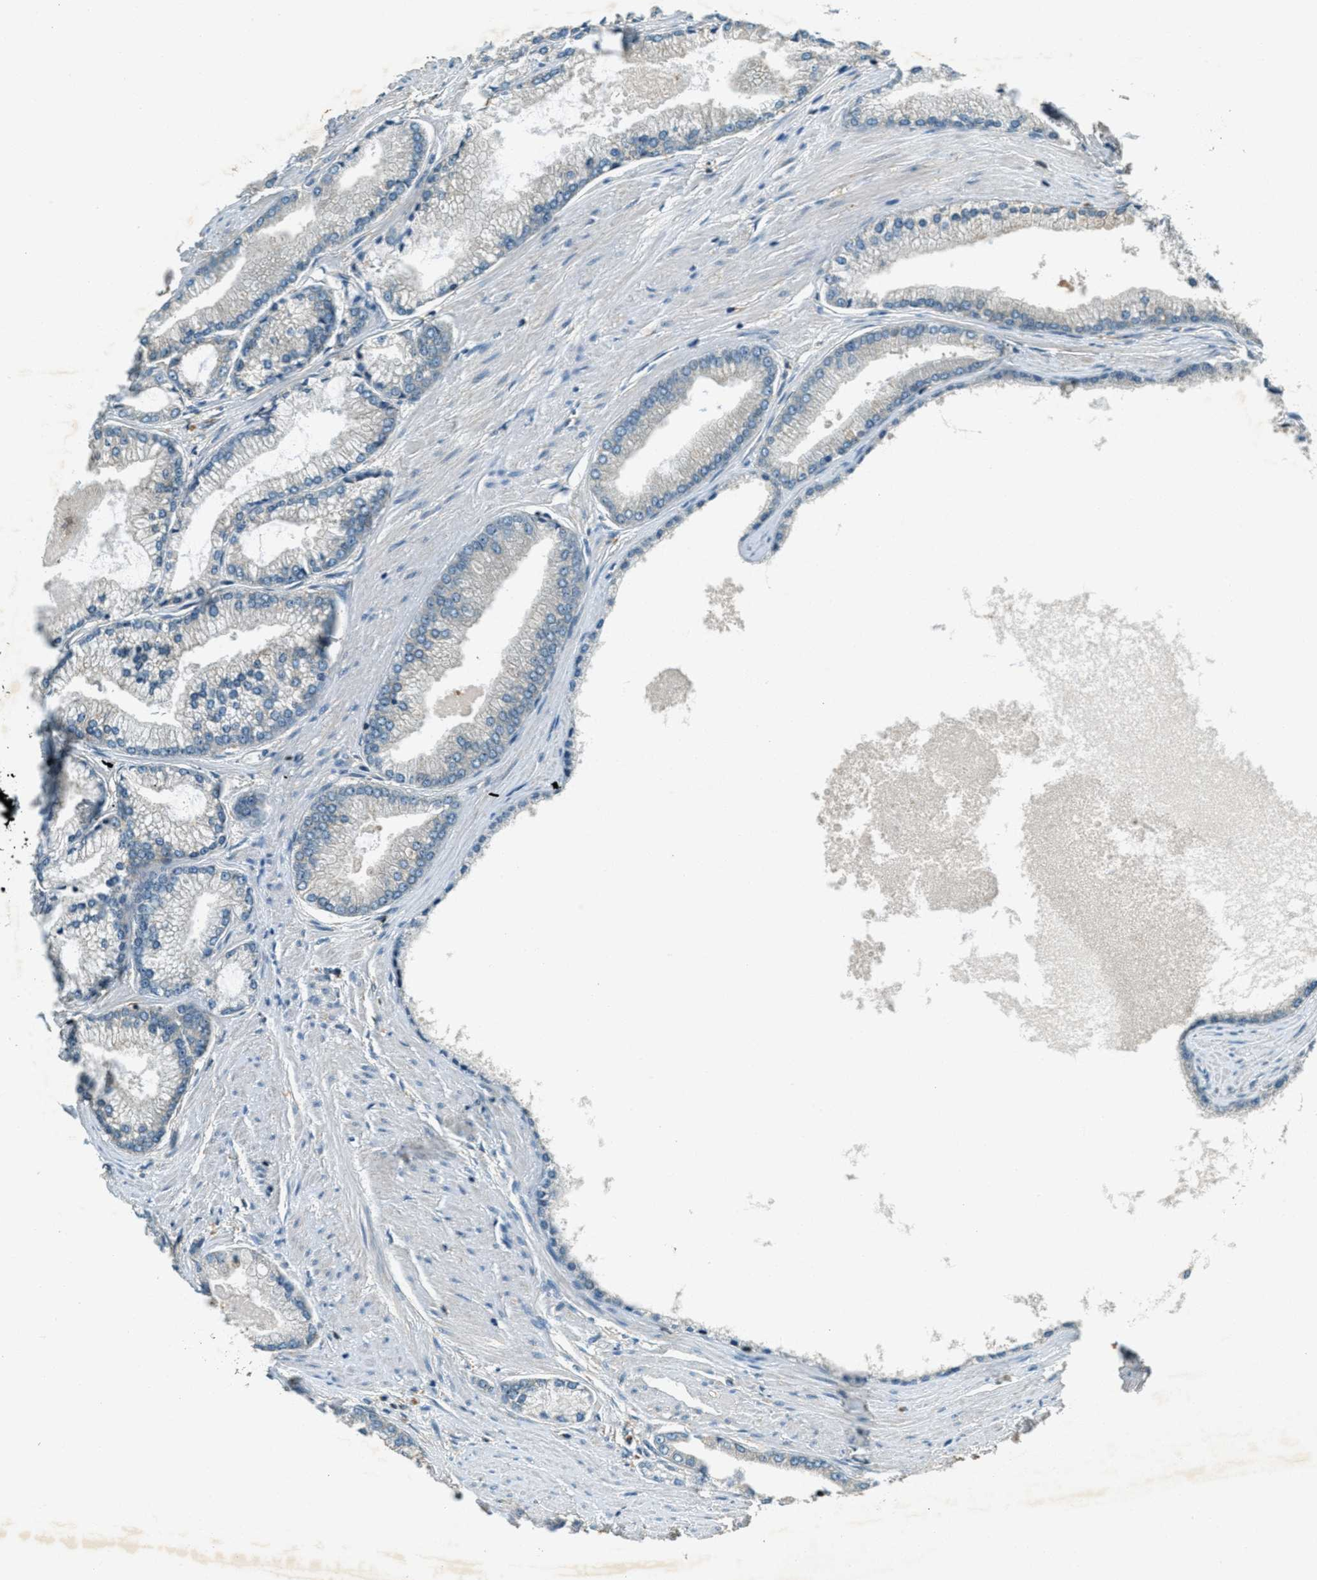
{"staining": {"intensity": "negative", "quantity": "none", "location": "none"}, "tissue": "prostate cancer", "cell_type": "Tumor cells", "image_type": "cancer", "snomed": [{"axis": "morphology", "description": "Adenocarcinoma, High grade"}, {"axis": "topography", "description": "Prostate"}], "caption": "The photomicrograph shows no staining of tumor cells in high-grade adenocarcinoma (prostate).", "gene": "NUDT4", "patient": {"sex": "male", "age": 61}}